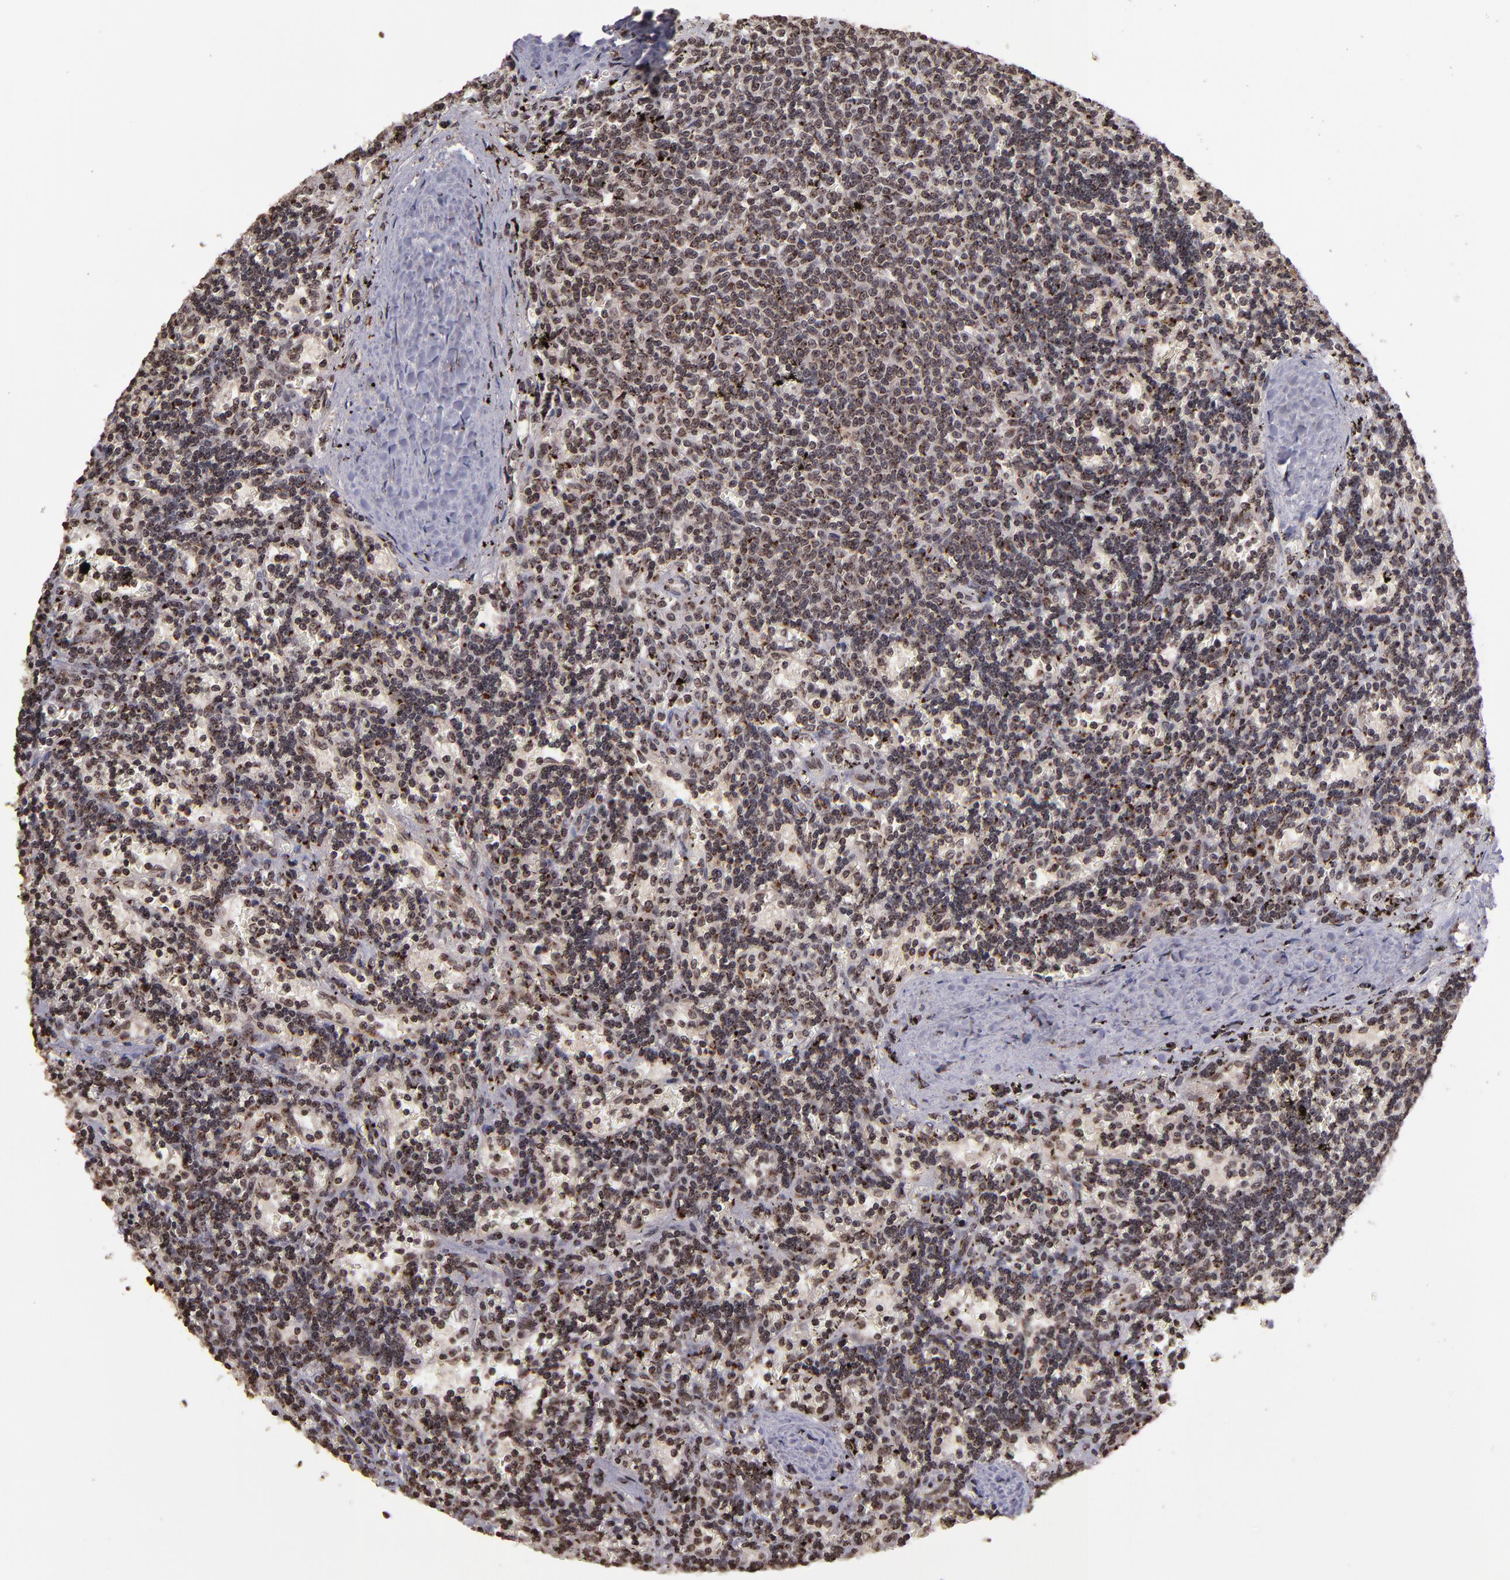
{"staining": {"intensity": "strong", "quantity": ">75%", "location": "nuclear"}, "tissue": "lymphoma", "cell_type": "Tumor cells", "image_type": "cancer", "snomed": [{"axis": "morphology", "description": "Malignant lymphoma, non-Hodgkin's type, Low grade"}, {"axis": "topography", "description": "Spleen"}], "caption": "Approximately >75% of tumor cells in low-grade malignant lymphoma, non-Hodgkin's type demonstrate strong nuclear protein expression as visualized by brown immunohistochemical staining.", "gene": "CSDC2", "patient": {"sex": "male", "age": 60}}